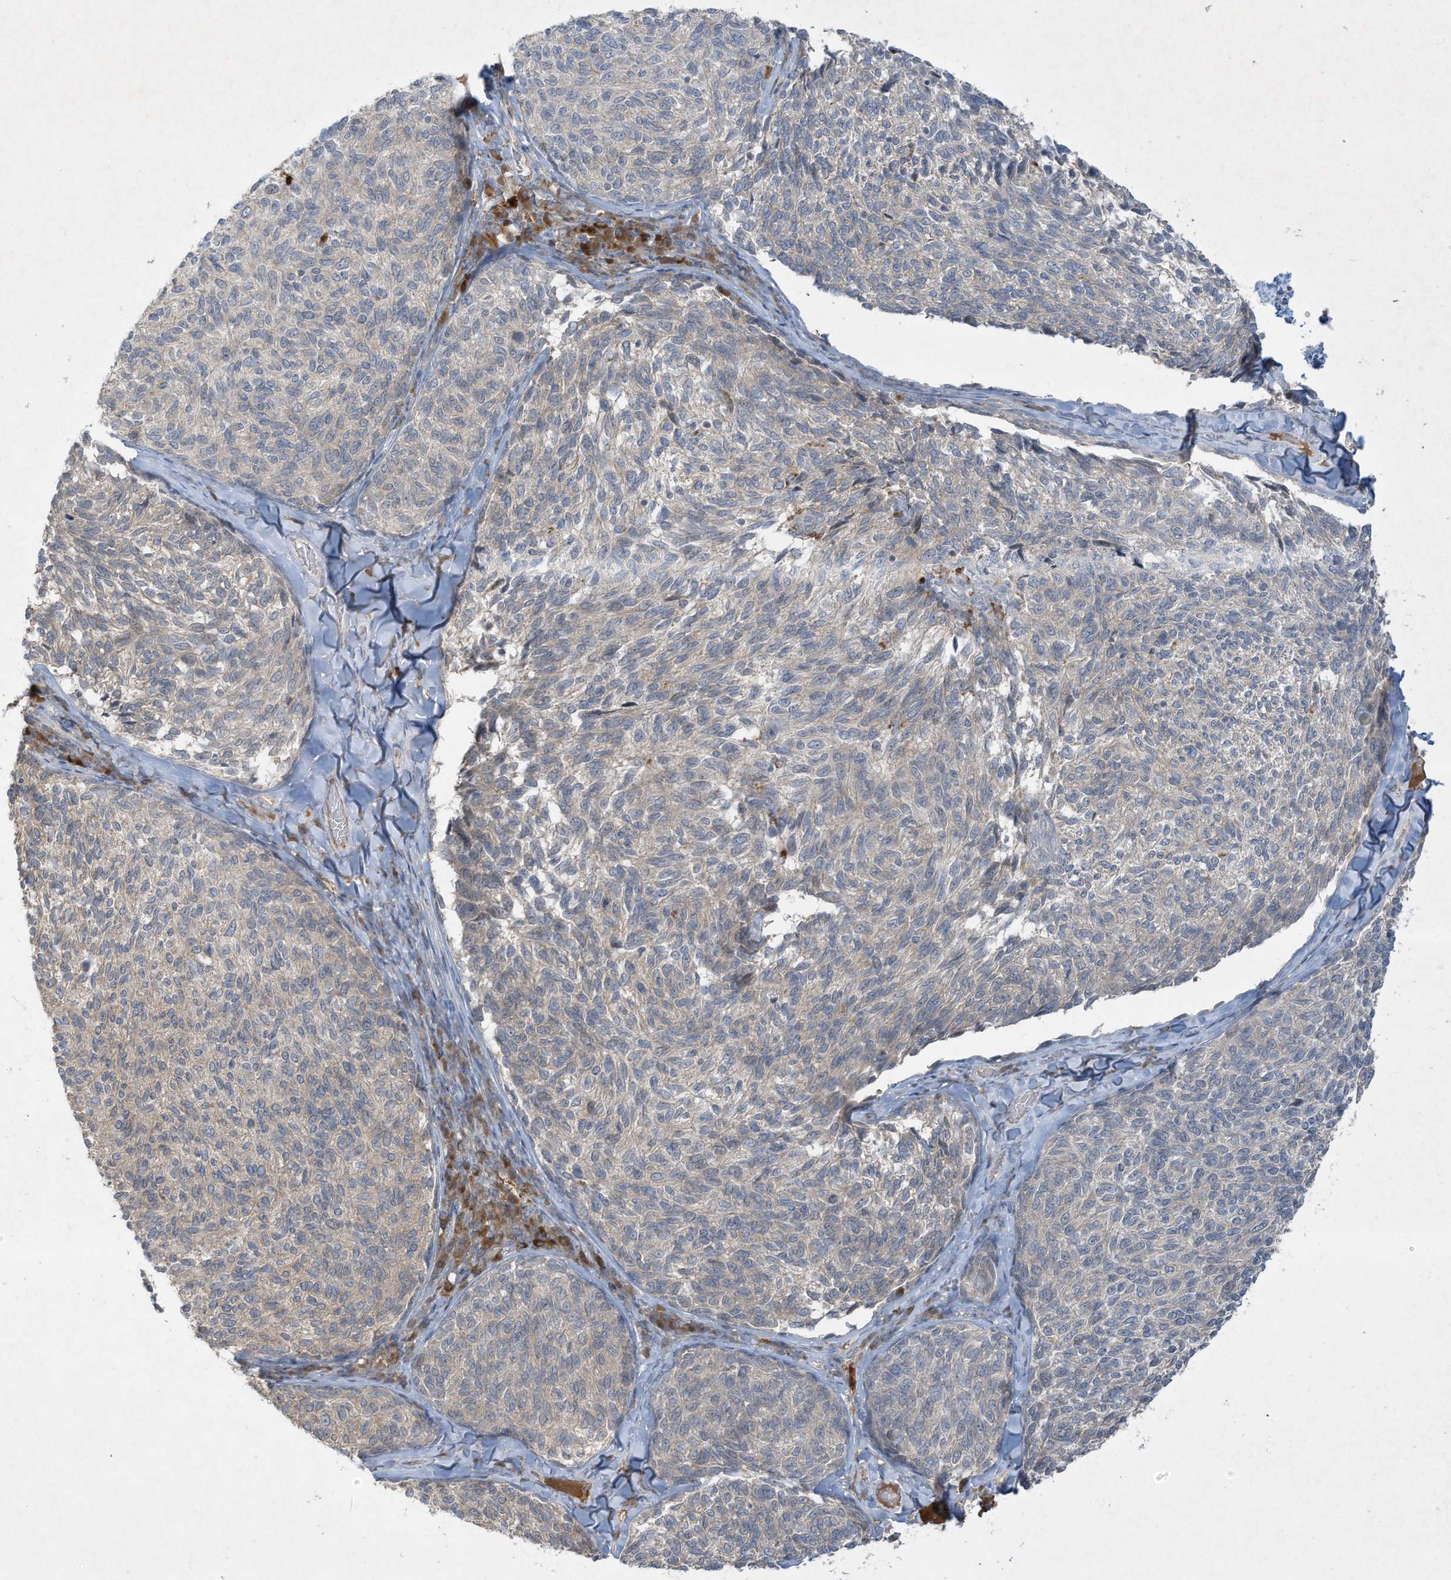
{"staining": {"intensity": "negative", "quantity": "none", "location": "none"}, "tissue": "melanoma", "cell_type": "Tumor cells", "image_type": "cancer", "snomed": [{"axis": "morphology", "description": "Malignant melanoma, NOS"}, {"axis": "topography", "description": "Skin"}], "caption": "This is an IHC micrograph of melanoma. There is no staining in tumor cells.", "gene": "FETUB", "patient": {"sex": "female", "age": 73}}